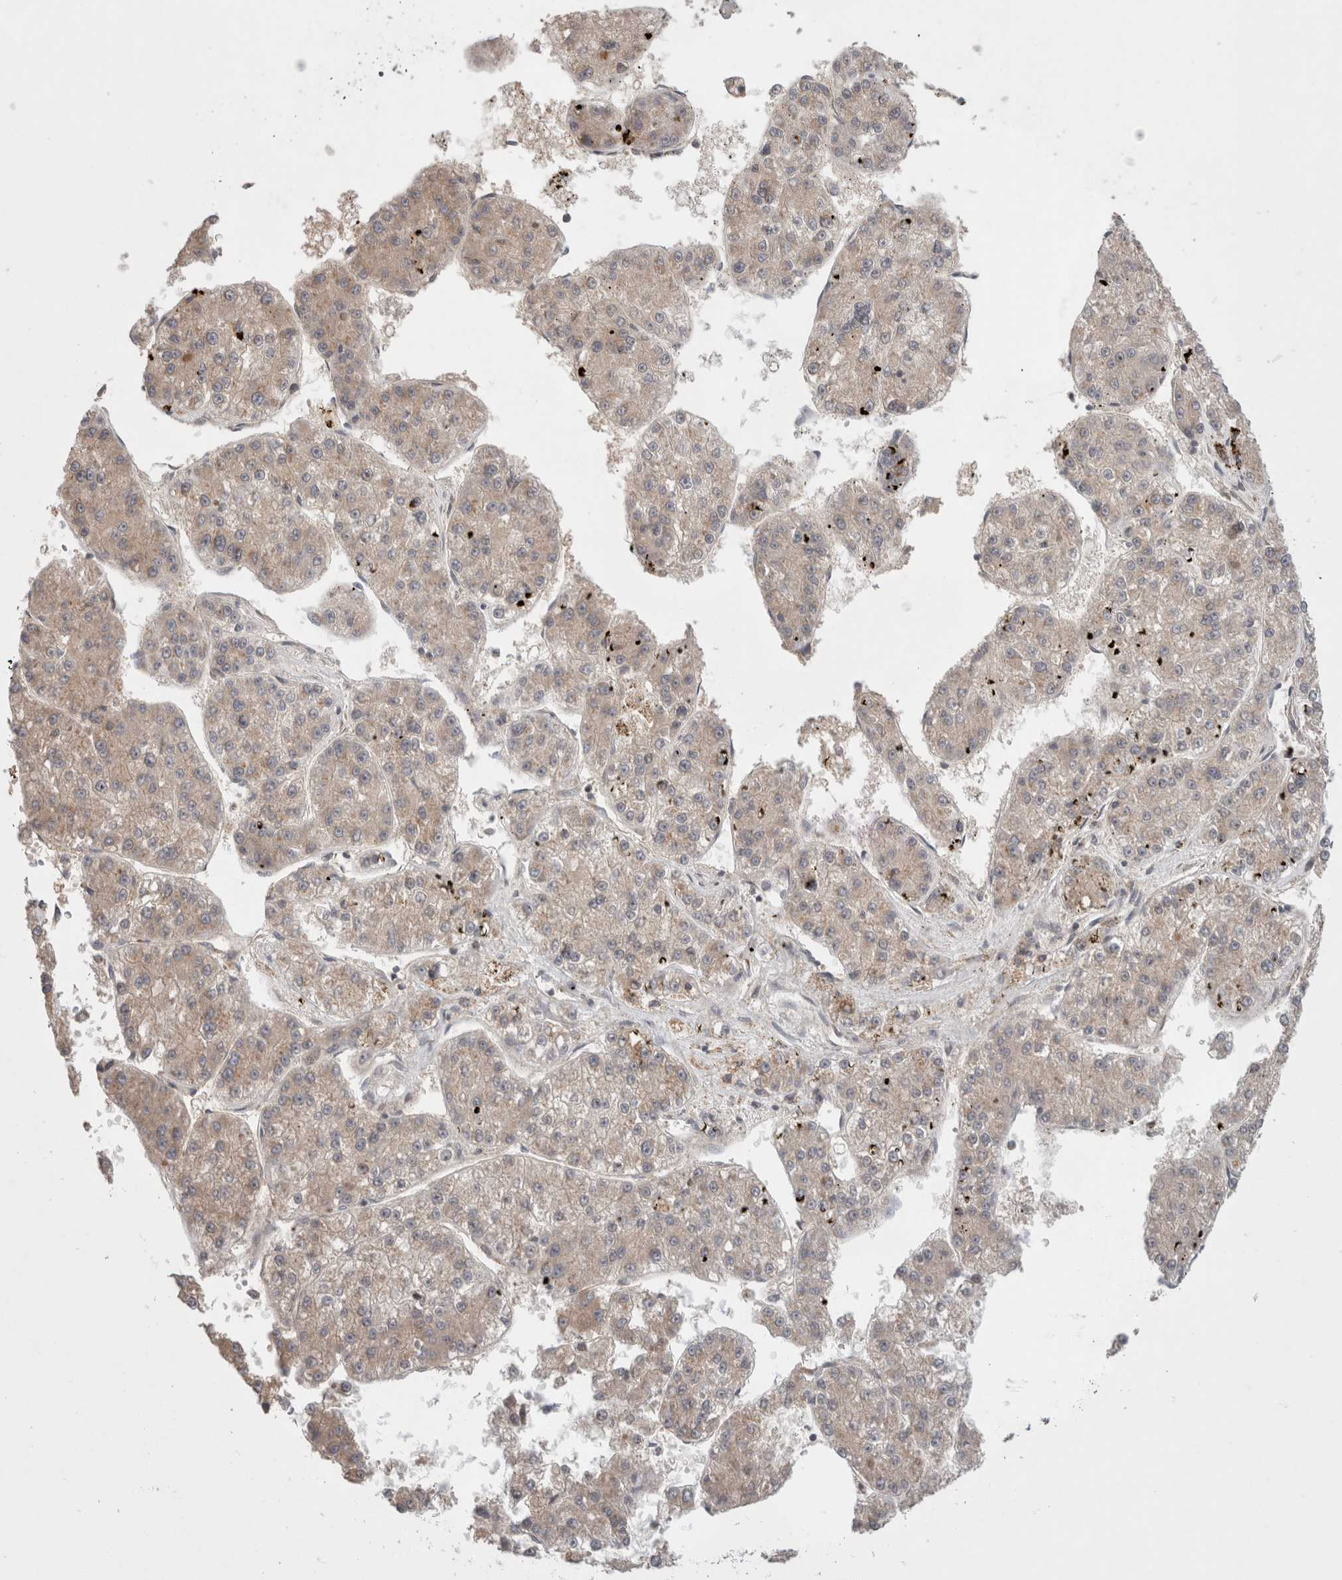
{"staining": {"intensity": "weak", "quantity": "<25%", "location": "cytoplasmic/membranous"}, "tissue": "liver cancer", "cell_type": "Tumor cells", "image_type": "cancer", "snomed": [{"axis": "morphology", "description": "Carcinoma, Hepatocellular, NOS"}, {"axis": "topography", "description": "Liver"}], "caption": "A high-resolution histopathology image shows IHC staining of liver cancer, which reveals no significant staining in tumor cells. (Brightfield microscopy of DAB immunohistochemistry at high magnification).", "gene": "HROB", "patient": {"sex": "female", "age": 73}}